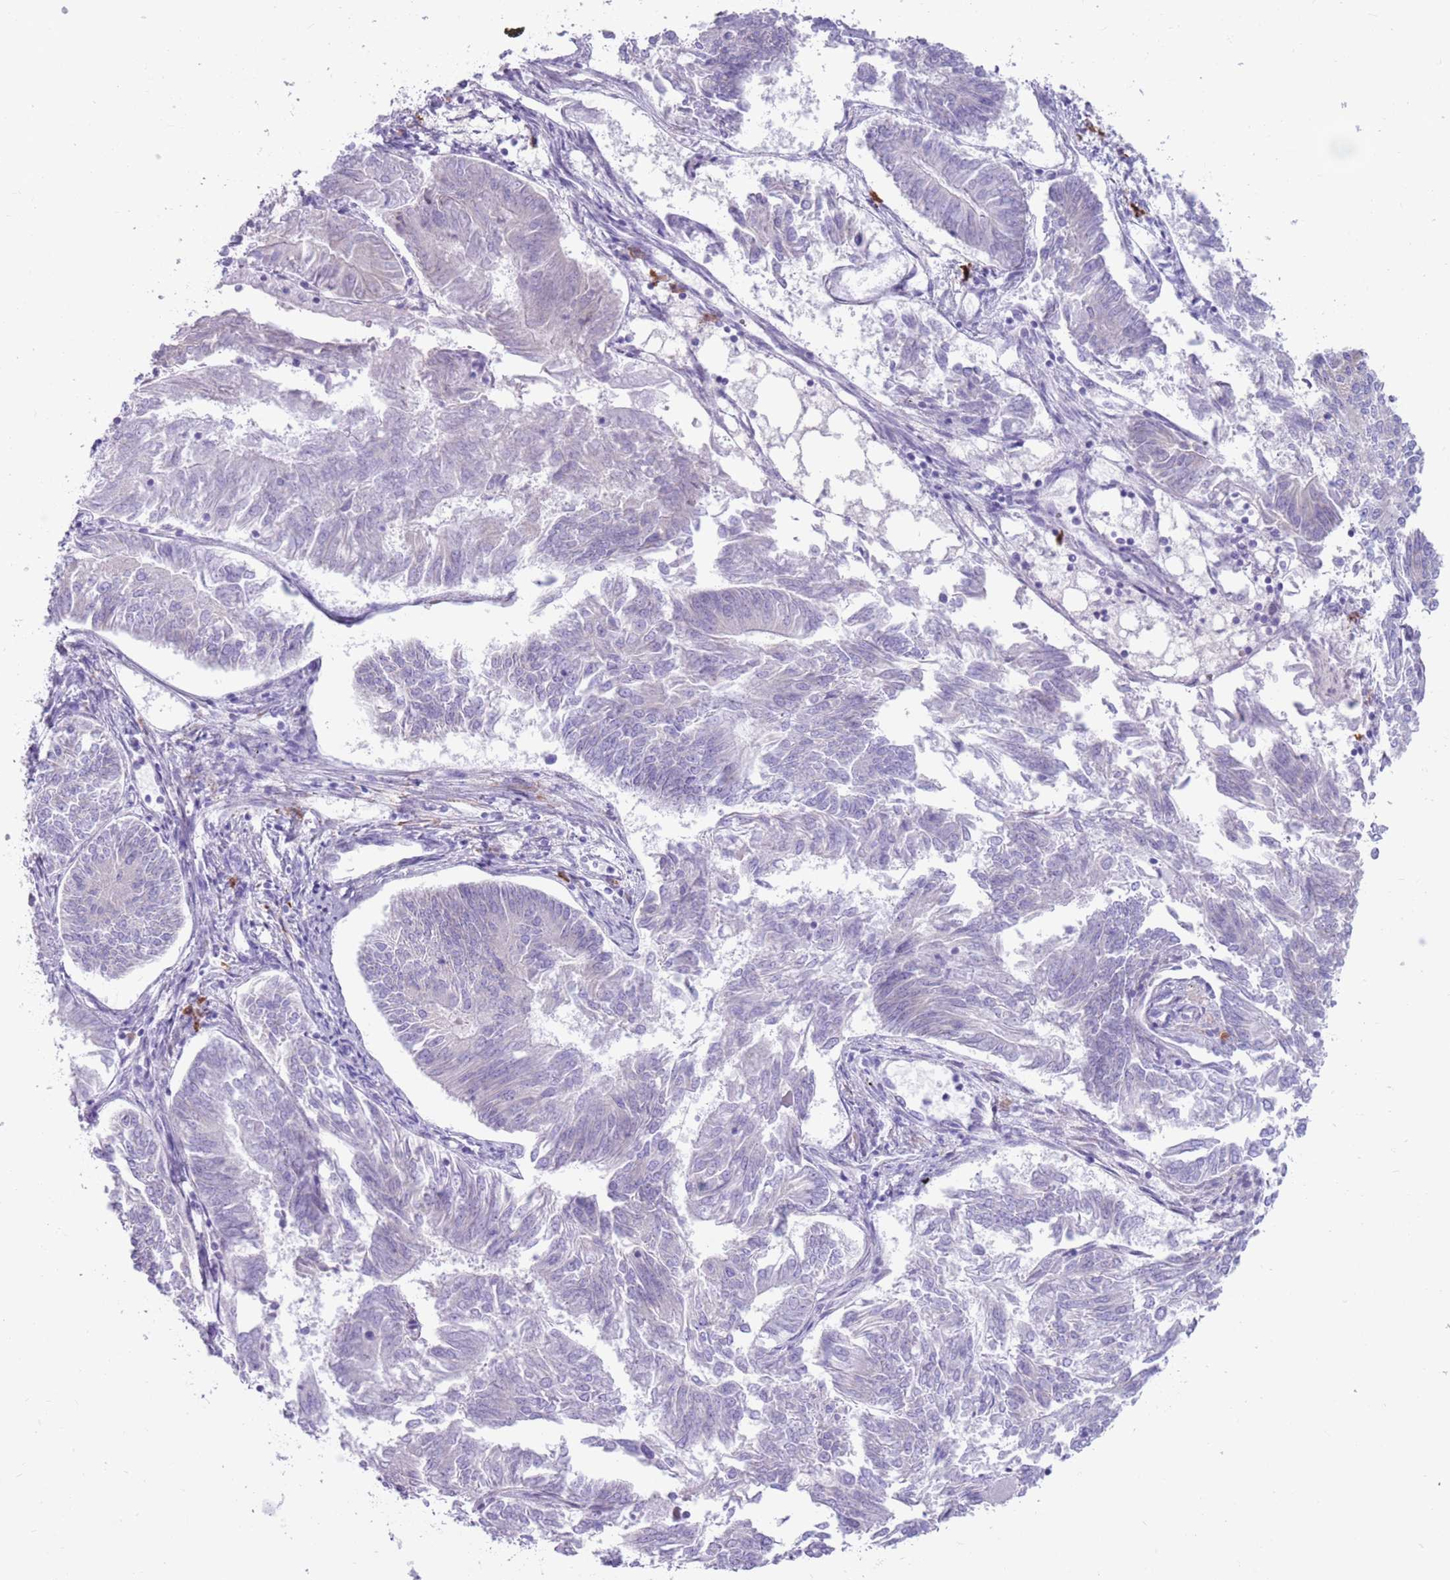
{"staining": {"intensity": "negative", "quantity": "none", "location": "none"}, "tissue": "endometrial cancer", "cell_type": "Tumor cells", "image_type": "cancer", "snomed": [{"axis": "morphology", "description": "Adenocarcinoma, NOS"}, {"axis": "topography", "description": "Endometrium"}], "caption": "Immunohistochemical staining of human adenocarcinoma (endometrial) exhibits no significant staining in tumor cells. Brightfield microscopy of immunohistochemistry (IHC) stained with DAB (3,3'-diaminobenzidine) (brown) and hematoxylin (blue), captured at high magnification.", "gene": "LY6G5B", "patient": {"sex": "female", "age": 58}}